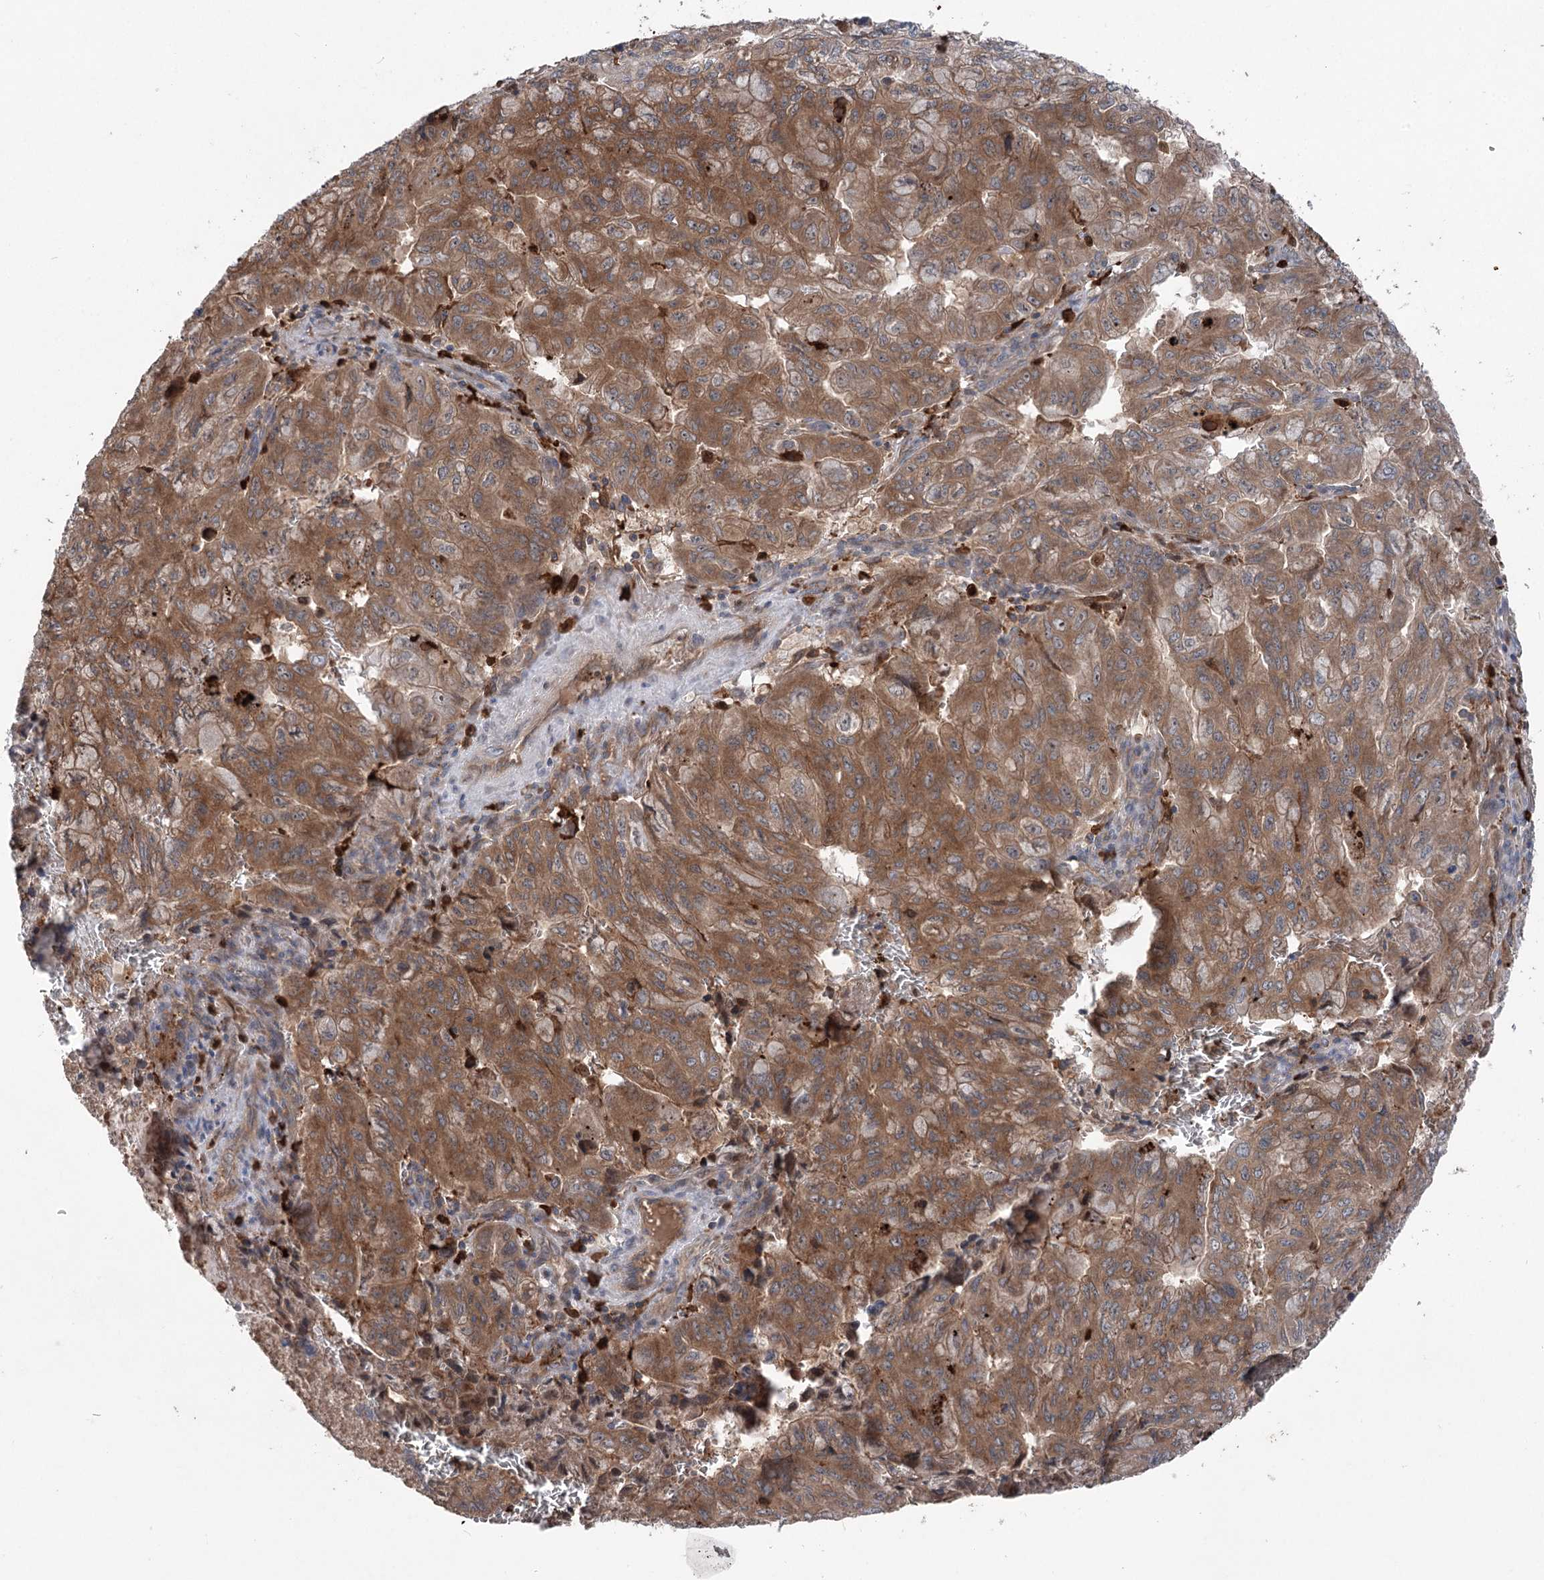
{"staining": {"intensity": "moderate", "quantity": ">75%", "location": "cytoplasmic/membranous"}, "tissue": "pancreatic cancer", "cell_type": "Tumor cells", "image_type": "cancer", "snomed": [{"axis": "morphology", "description": "Adenocarcinoma, NOS"}, {"axis": "topography", "description": "Pancreas"}], "caption": "This image exhibits pancreatic cancer stained with immunohistochemistry to label a protein in brown. The cytoplasmic/membranous of tumor cells show moderate positivity for the protein. Nuclei are counter-stained blue.", "gene": "PPP1R21", "patient": {"sex": "male", "age": 51}}